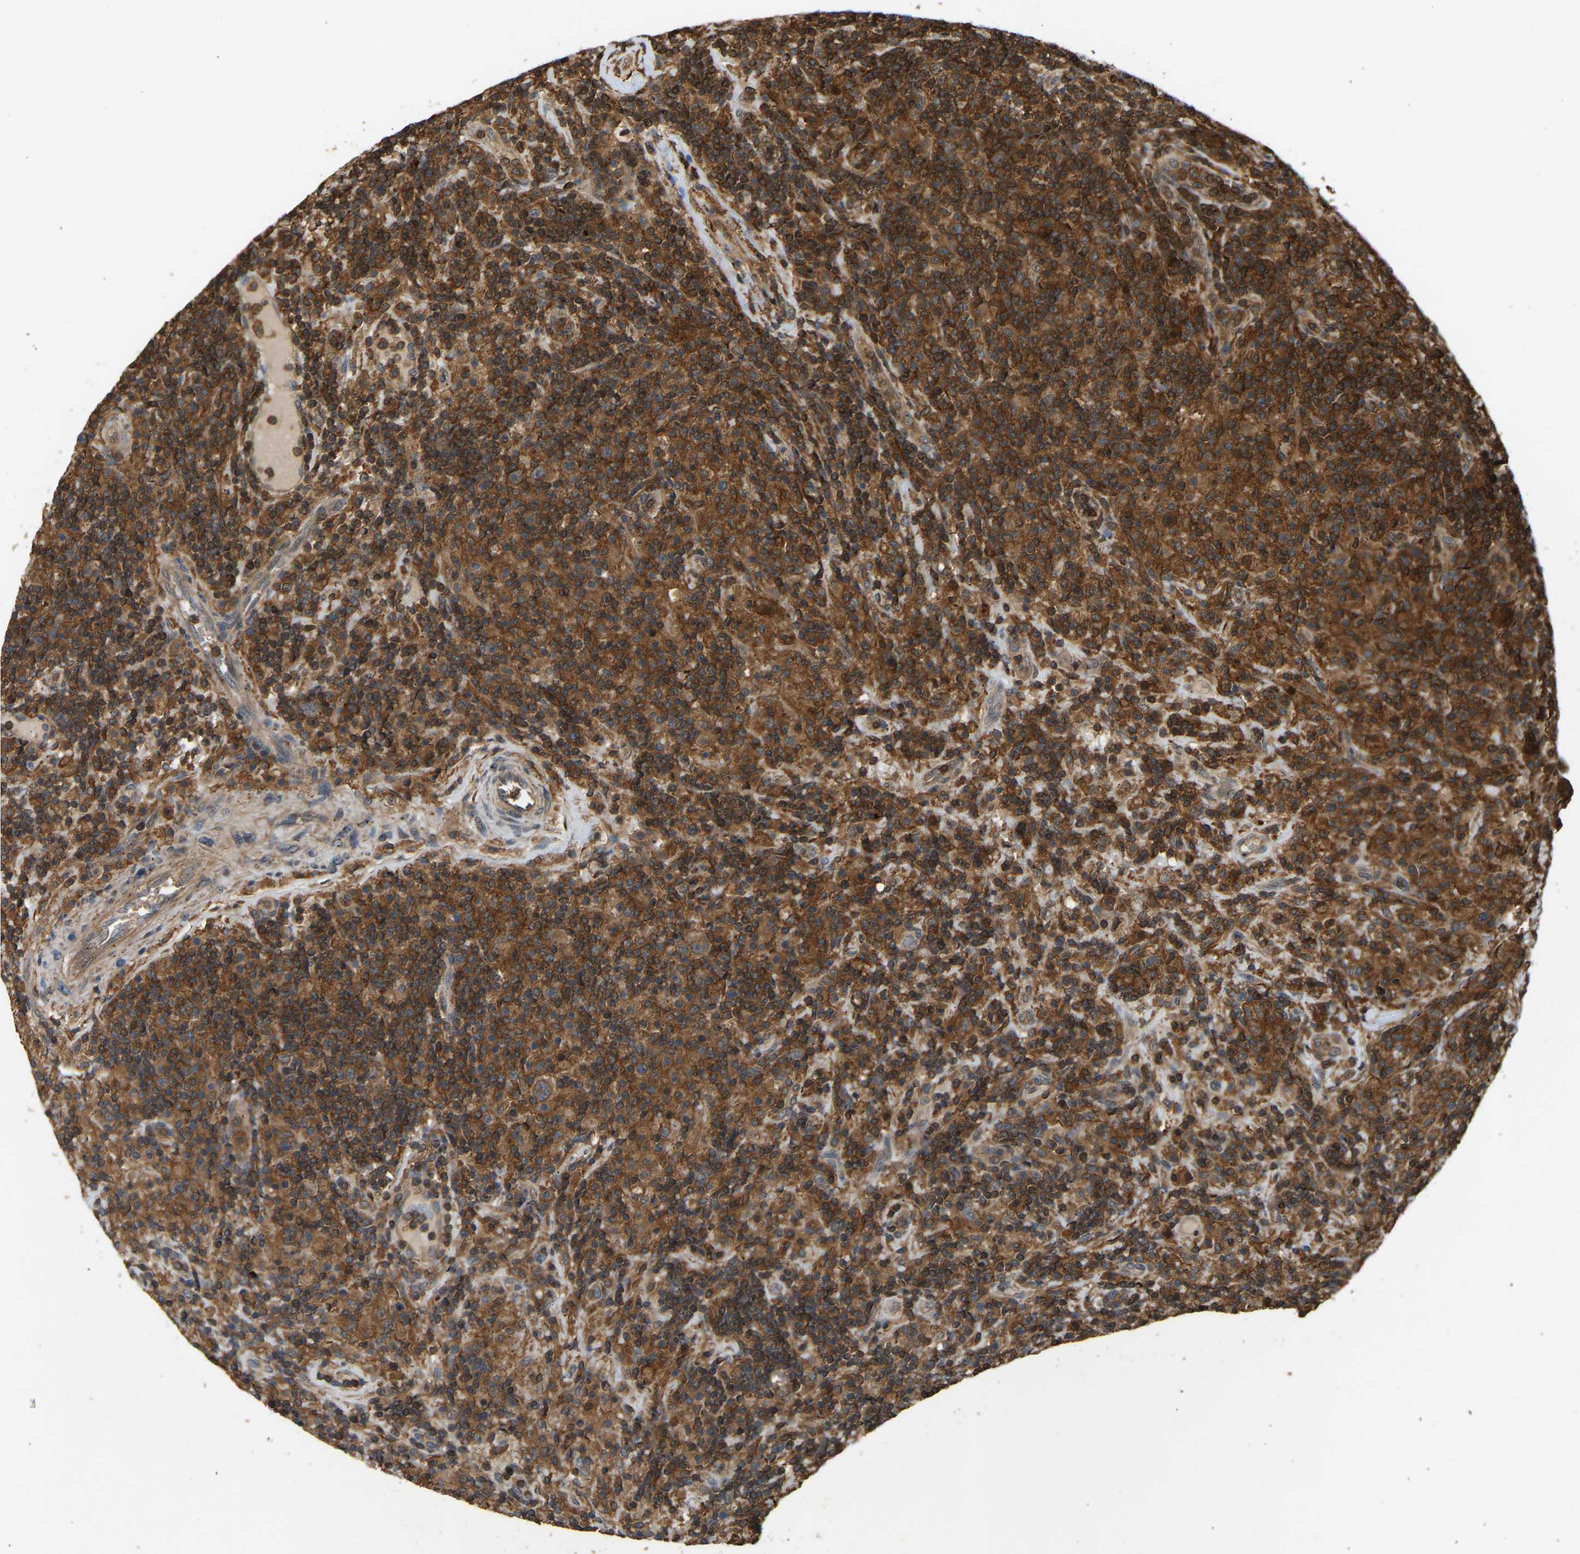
{"staining": {"intensity": "moderate", "quantity": ">75%", "location": "cytoplasmic/membranous"}, "tissue": "lymphoma", "cell_type": "Tumor cells", "image_type": "cancer", "snomed": [{"axis": "morphology", "description": "Hodgkin's disease, NOS"}, {"axis": "topography", "description": "Lymph node"}], "caption": "Tumor cells reveal medium levels of moderate cytoplasmic/membranous positivity in approximately >75% of cells in lymphoma.", "gene": "GOPC", "patient": {"sex": "male", "age": 65}}